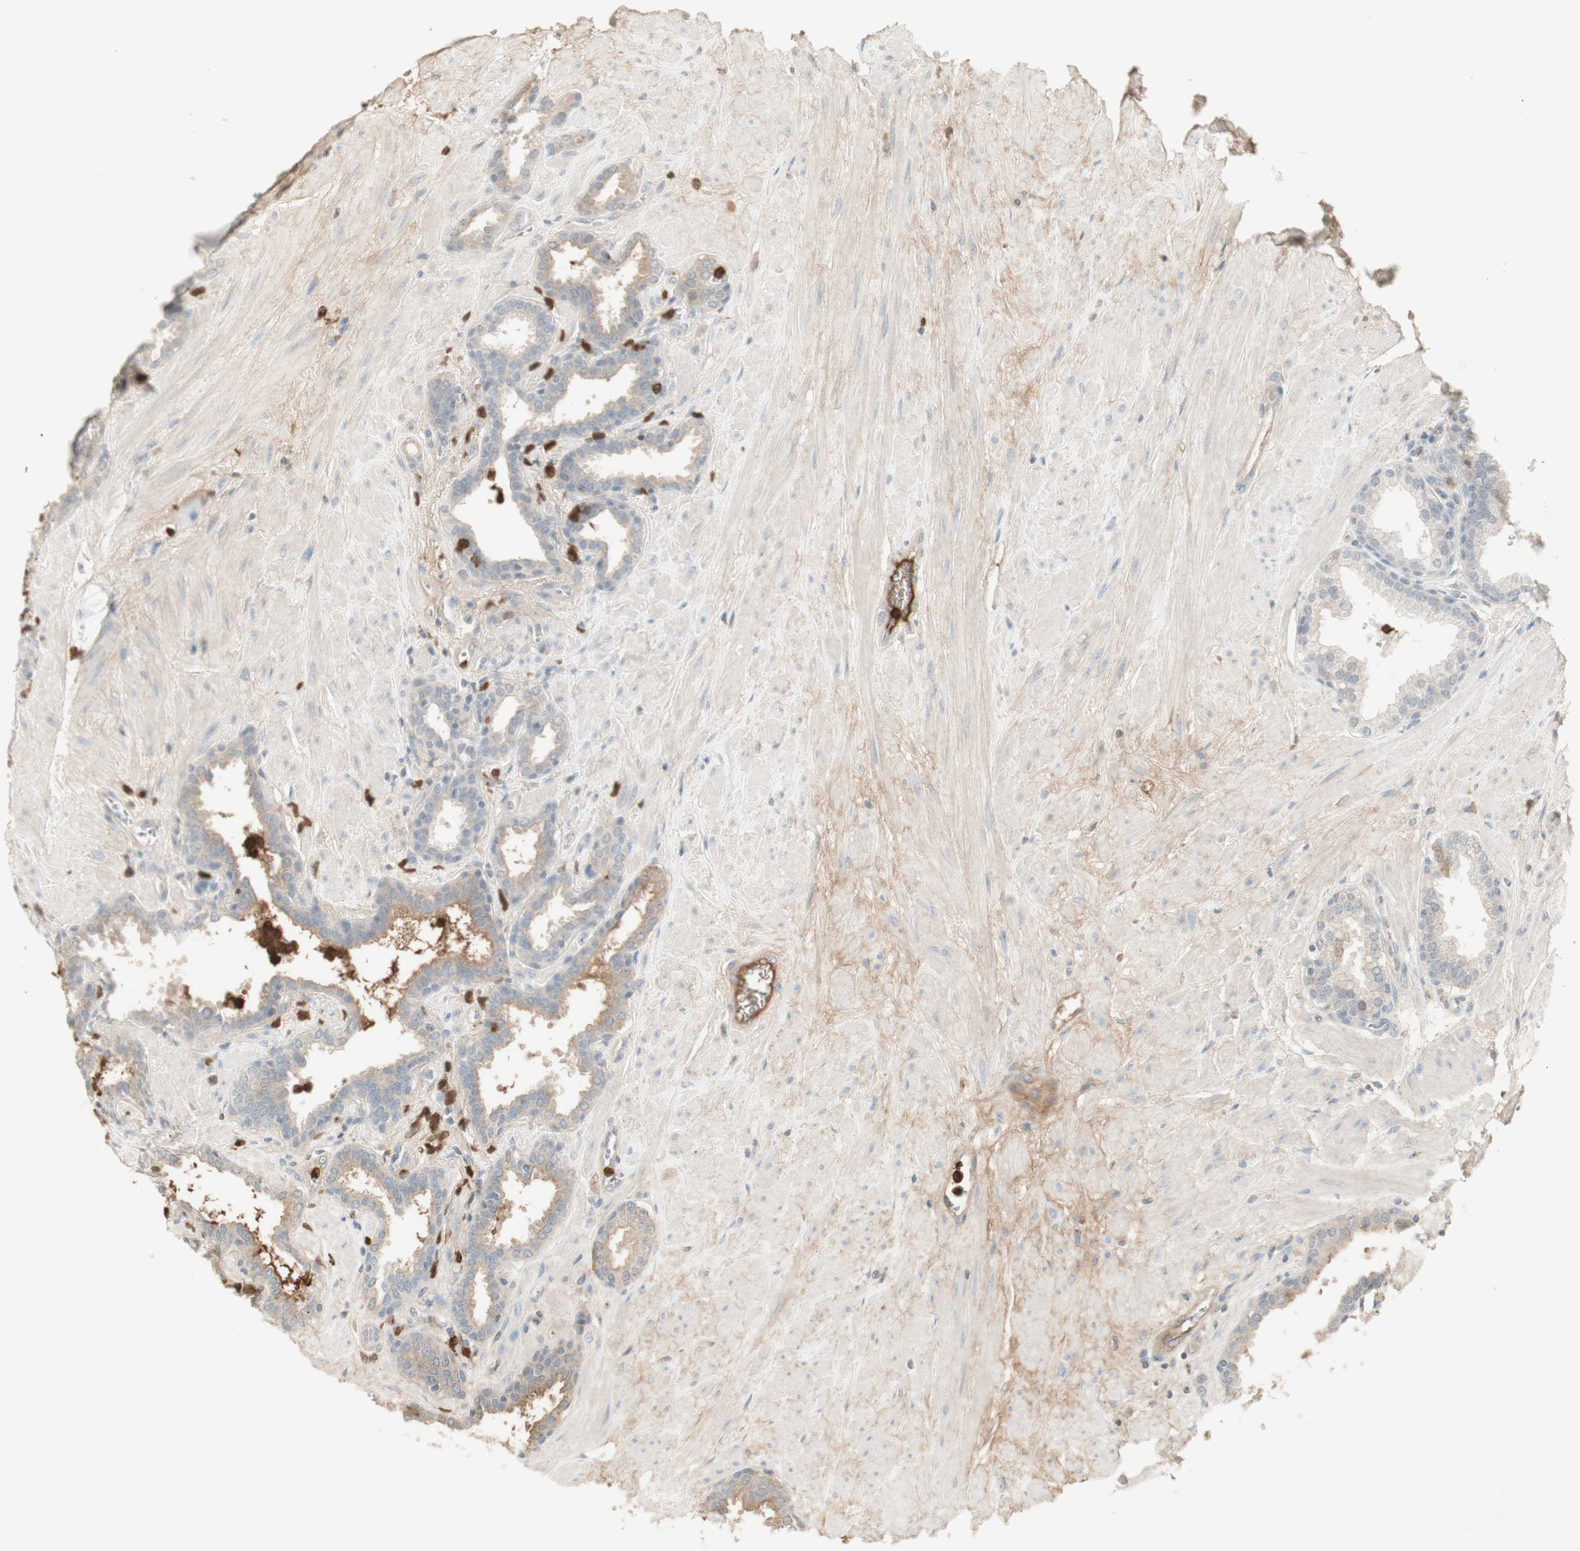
{"staining": {"intensity": "weak", "quantity": "25%-75%", "location": "cytoplasmic/membranous"}, "tissue": "prostate", "cell_type": "Glandular cells", "image_type": "normal", "snomed": [{"axis": "morphology", "description": "Normal tissue, NOS"}, {"axis": "topography", "description": "Prostate"}], "caption": "Prostate stained with DAB immunohistochemistry reveals low levels of weak cytoplasmic/membranous positivity in about 25%-75% of glandular cells. (Stains: DAB (3,3'-diaminobenzidine) in brown, nuclei in blue, Microscopy: brightfield microscopy at high magnification).", "gene": "NID1", "patient": {"sex": "male", "age": 51}}